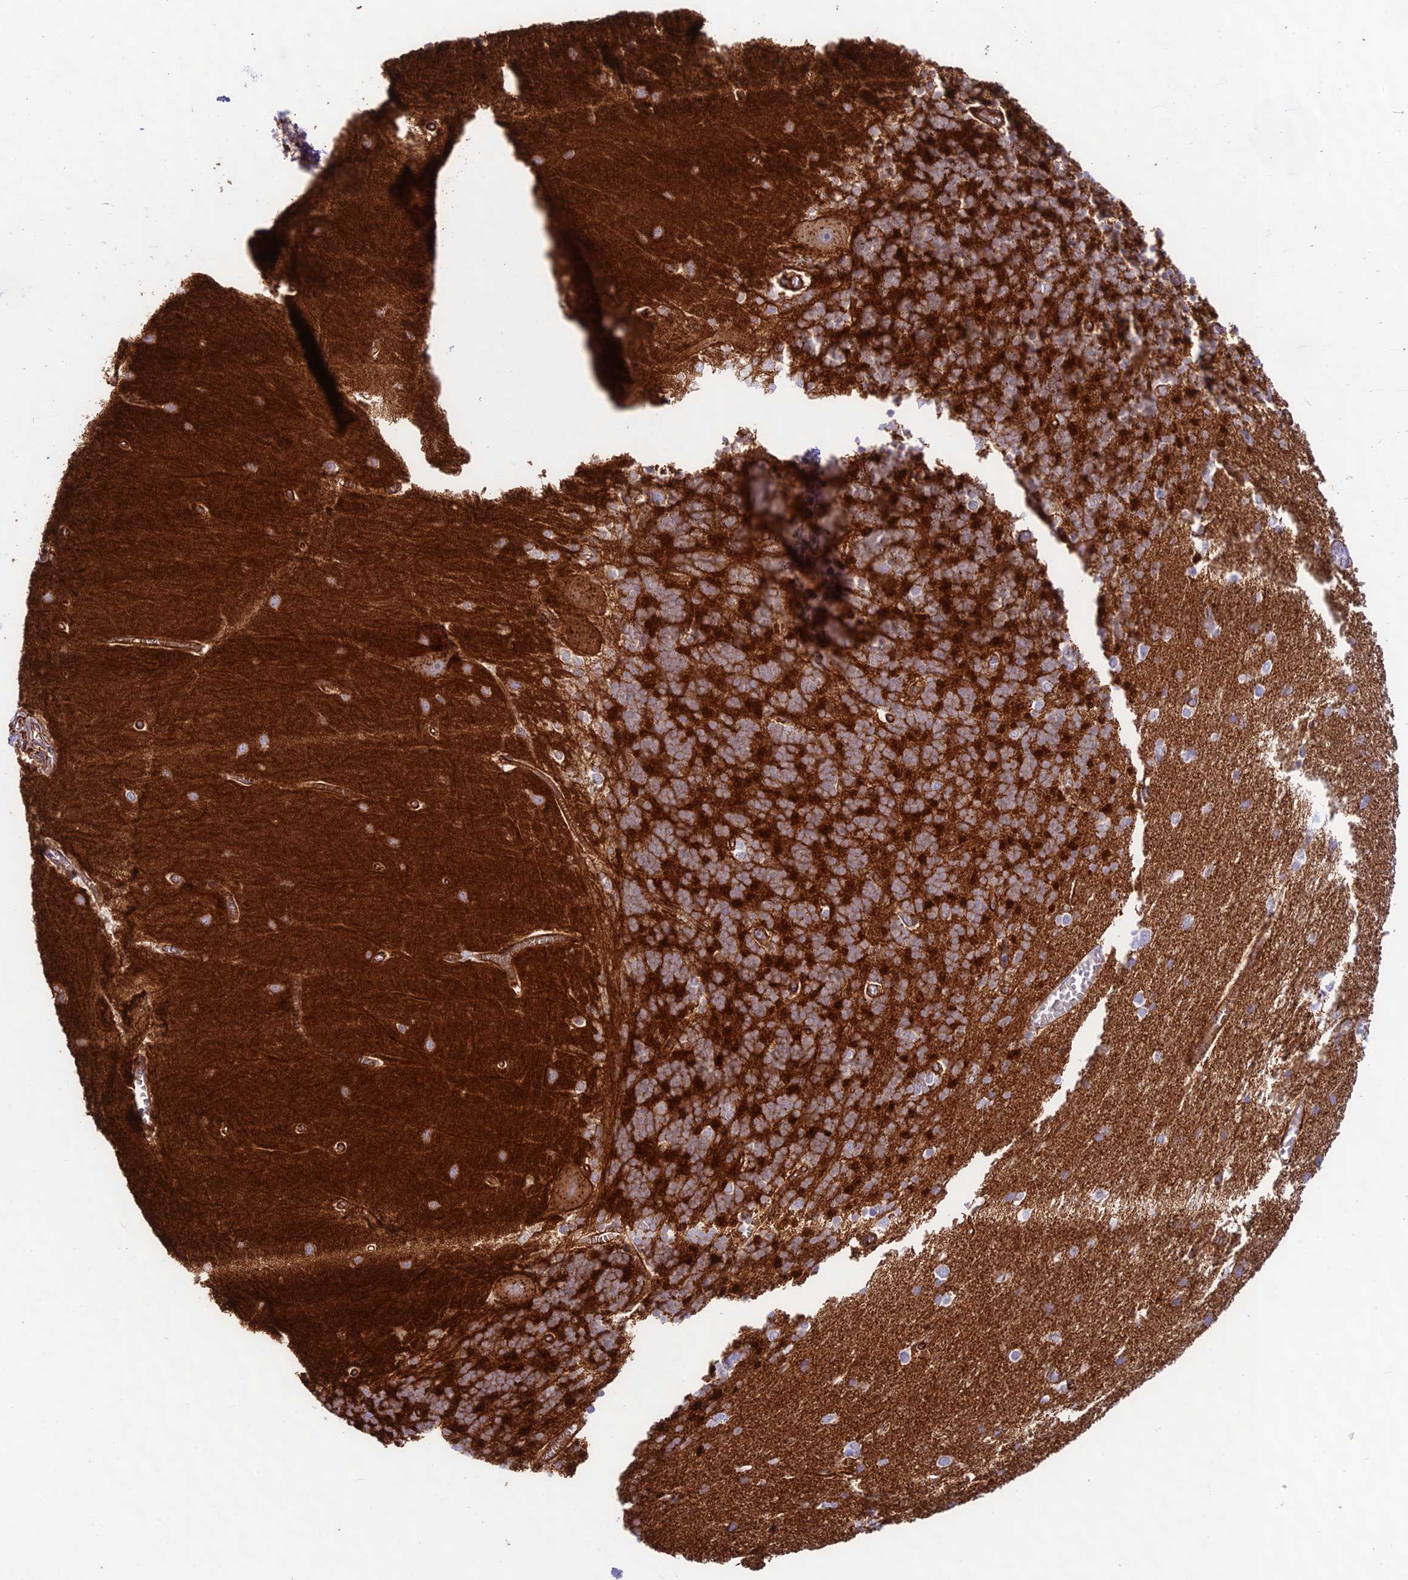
{"staining": {"intensity": "strong", "quantity": "25%-75%", "location": "cytoplasmic/membranous"}, "tissue": "cerebellum", "cell_type": "Cells in granular layer", "image_type": "normal", "snomed": [{"axis": "morphology", "description": "Normal tissue, NOS"}, {"axis": "topography", "description": "Cerebellum"}], "caption": "High-power microscopy captured an IHC photomicrograph of unremarkable cerebellum, revealing strong cytoplasmic/membranous staining in approximately 25%-75% of cells in granular layer. The protein is stained brown, and the nuclei are stained in blue (DAB IHC with brightfield microscopy, high magnification).", "gene": "YPEL5", "patient": {"sex": "male", "age": 37}}